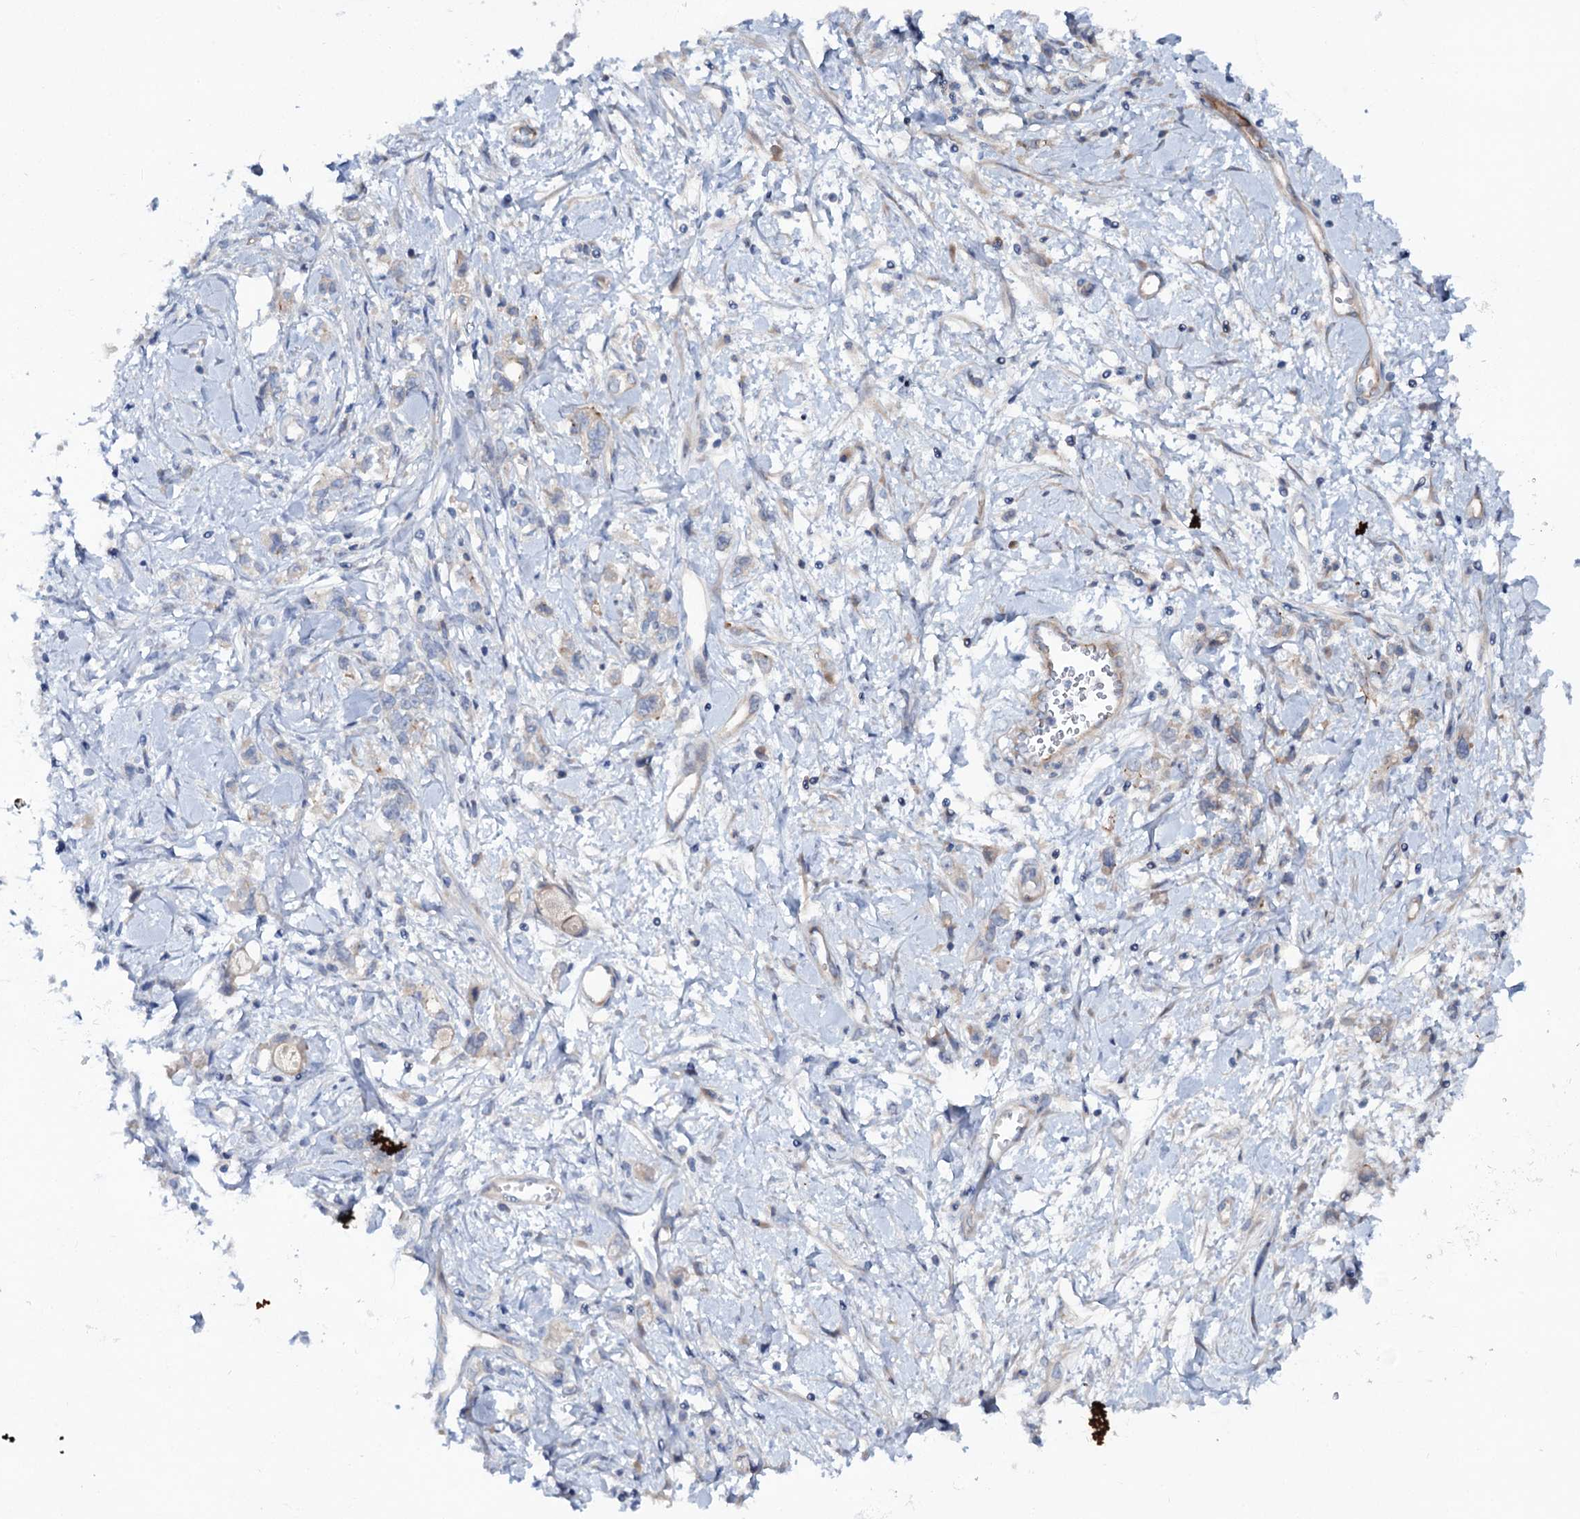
{"staining": {"intensity": "negative", "quantity": "none", "location": "none"}, "tissue": "stomach cancer", "cell_type": "Tumor cells", "image_type": "cancer", "snomed": [{"axis": "morphology", "description": "Adenocarcinoma, NOS"}, {"axis": "topography", "description": "Stomach"}], "caption": "IHC image of neoplastic tissue: adenocarcinoma (stomach) stained with DAB (3,3'-diaminobenzidine) exhibits no significant protein expression in tumor cells.", "gene": "ADGRG4", "patient": {"sex": "female", "age": 76}}